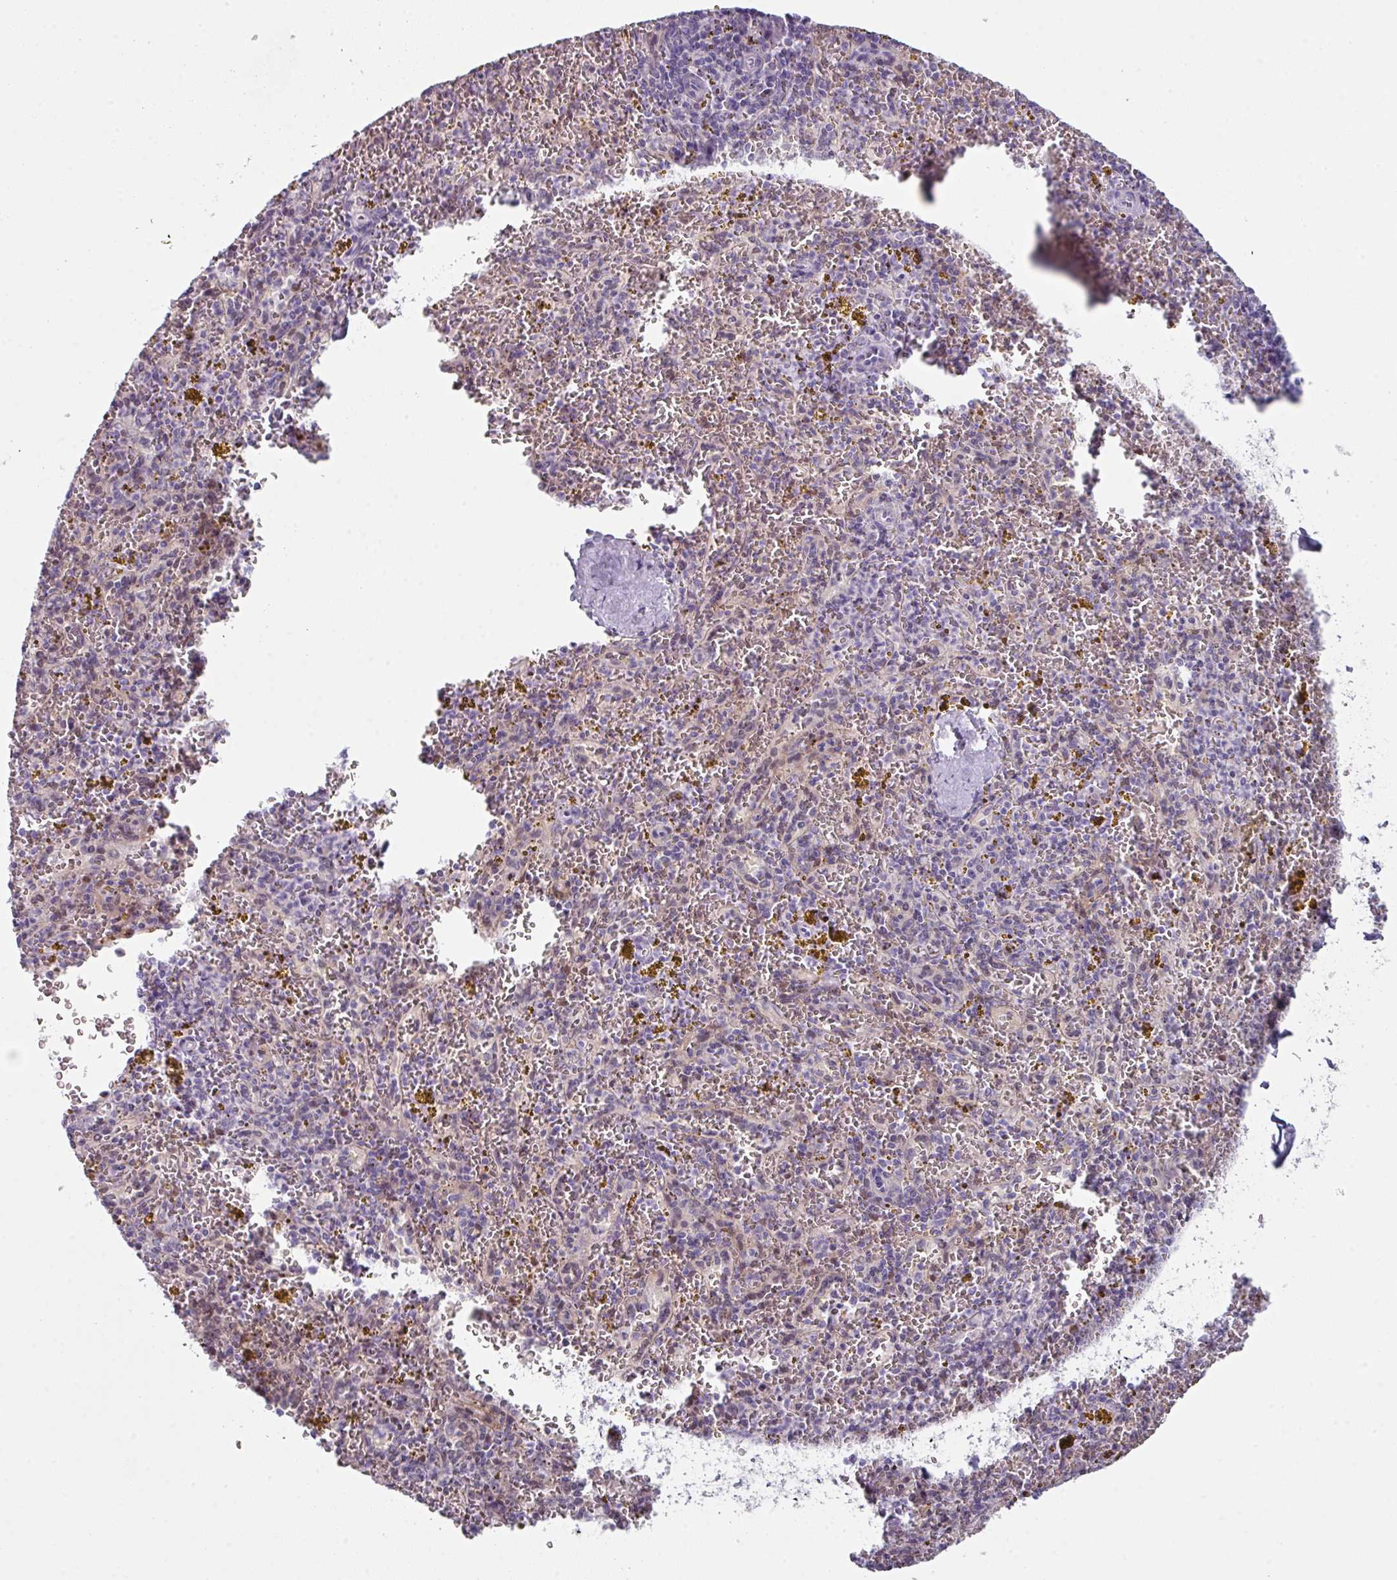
{"staining": {"intensity": "negative", "quantity": "none", "location": "none"}, "tissue": "spleen", "cell_type": "Cells in red pulp", "image_type": "normal", "snomed": [{"axis": "morphology", "description": "Normal tissue, NOS"}, {"axis": "topography", "description": "Spleen"}], "caption": "This micrograph is of benign spleen stained with immunohistochemistry (IHC) to label a protein in brown with the nuclei are counter-stained blue. There is no staining in cells in red pulp. The staining is performed using DAB brown chromogen with nuclei counter-stained in using hematoxylin.", "gene": "DEFB115", "patient": {"sex": "male", "age": 57}}